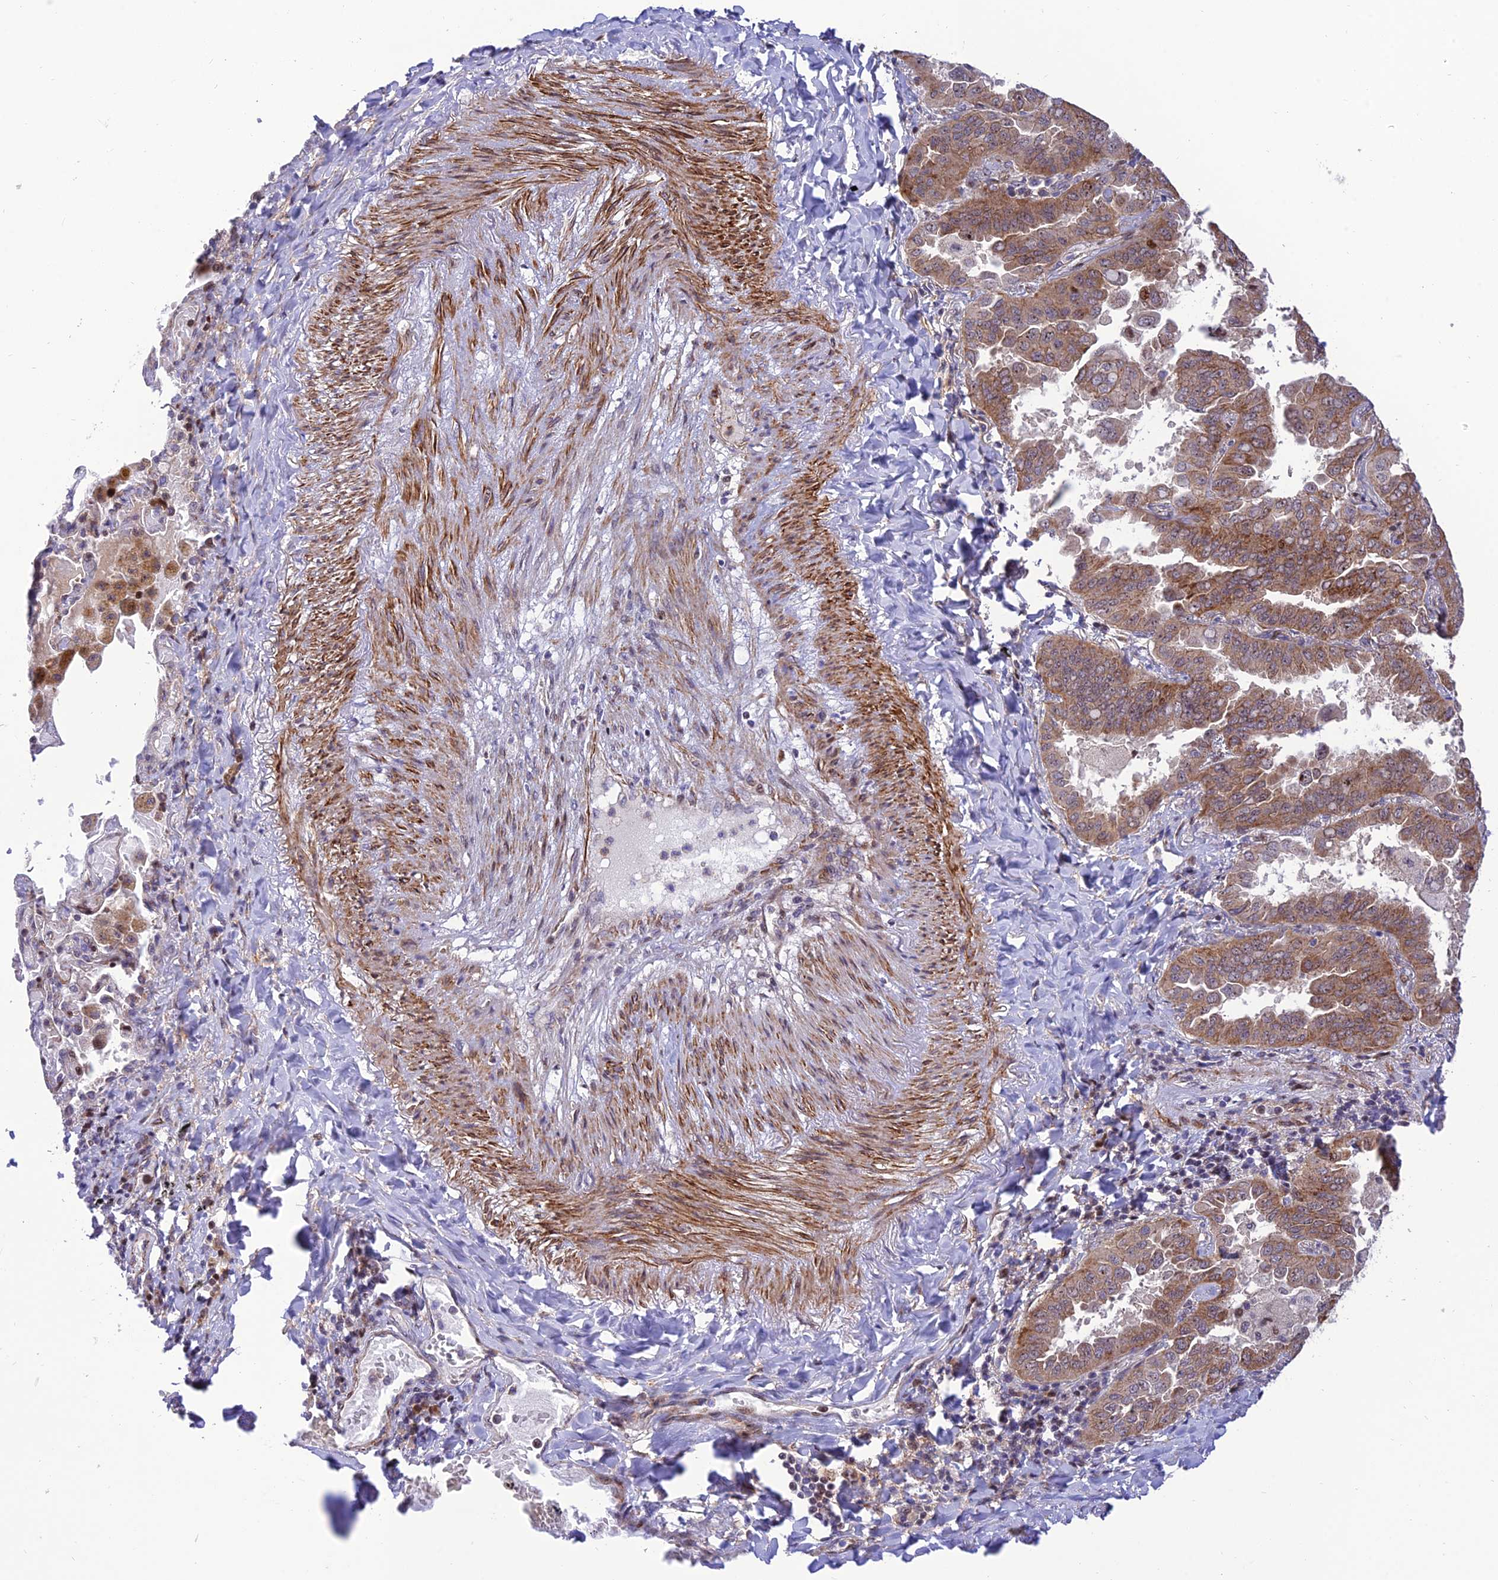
{"staining": {"intensity": "moderate", "quantity": ">75%", "location": "cytoplasmic/membranous"}, "tissue": "lung cancer", "cell_type": "Tumor cells", "image_type": "cancer", "snomed": [{"axis": "morphology", "description": "Adenocarcinoma, NOS"}, {"axis": "topography", "description": "Lung"}], "caption": "Tumor cells show moderate cytoplasmic/membranous staining in approximately >75% of cells in adenocarcinoma (lung). The protein is shown in brown color, while the nuclei are stained blue.", "gene": "KBTBD7", "patient": {"sex": "male", "age": 64}}